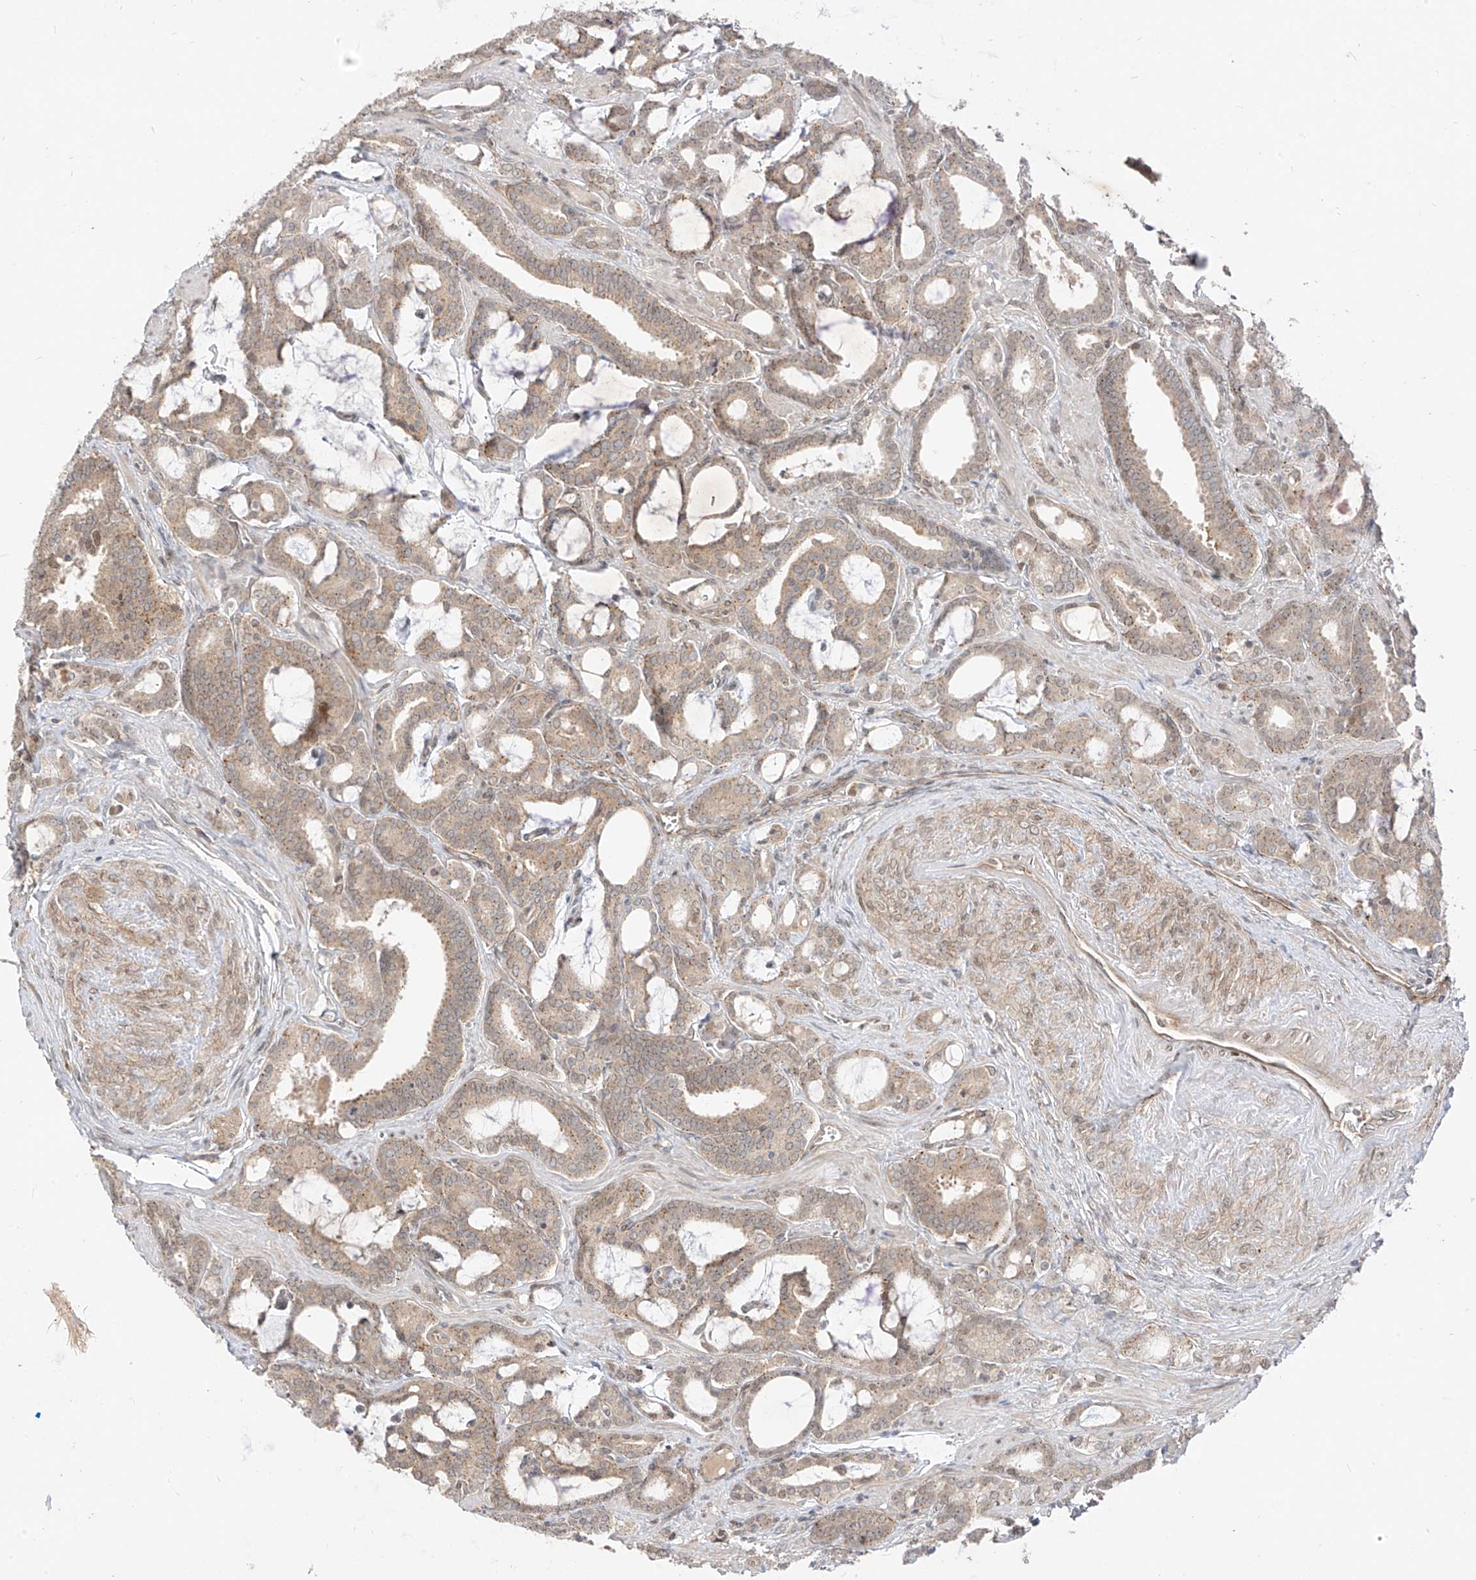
{"staining": {"intensity": "weak", "quantity": "<25%", "location": "cytoplasmic/membranous"}, "tissue": "prostate cancer", "cell_type": "Tumor cells", "image_type": "cancer", "snomed": [{"axis": "morphology", "description": "Adenocarcinoma, High grade"}, {"axis": "topography", "description": "Prostate and seminal vesicle, NOS"}], "caption": "Human adenocarcinoma (high-grade) (prostate) stained for a protein using immunohistochemistry exhibits no expression in tumor cells.", "gene": "MRTFA", "patient": {"sex": "male", "age": 67}}